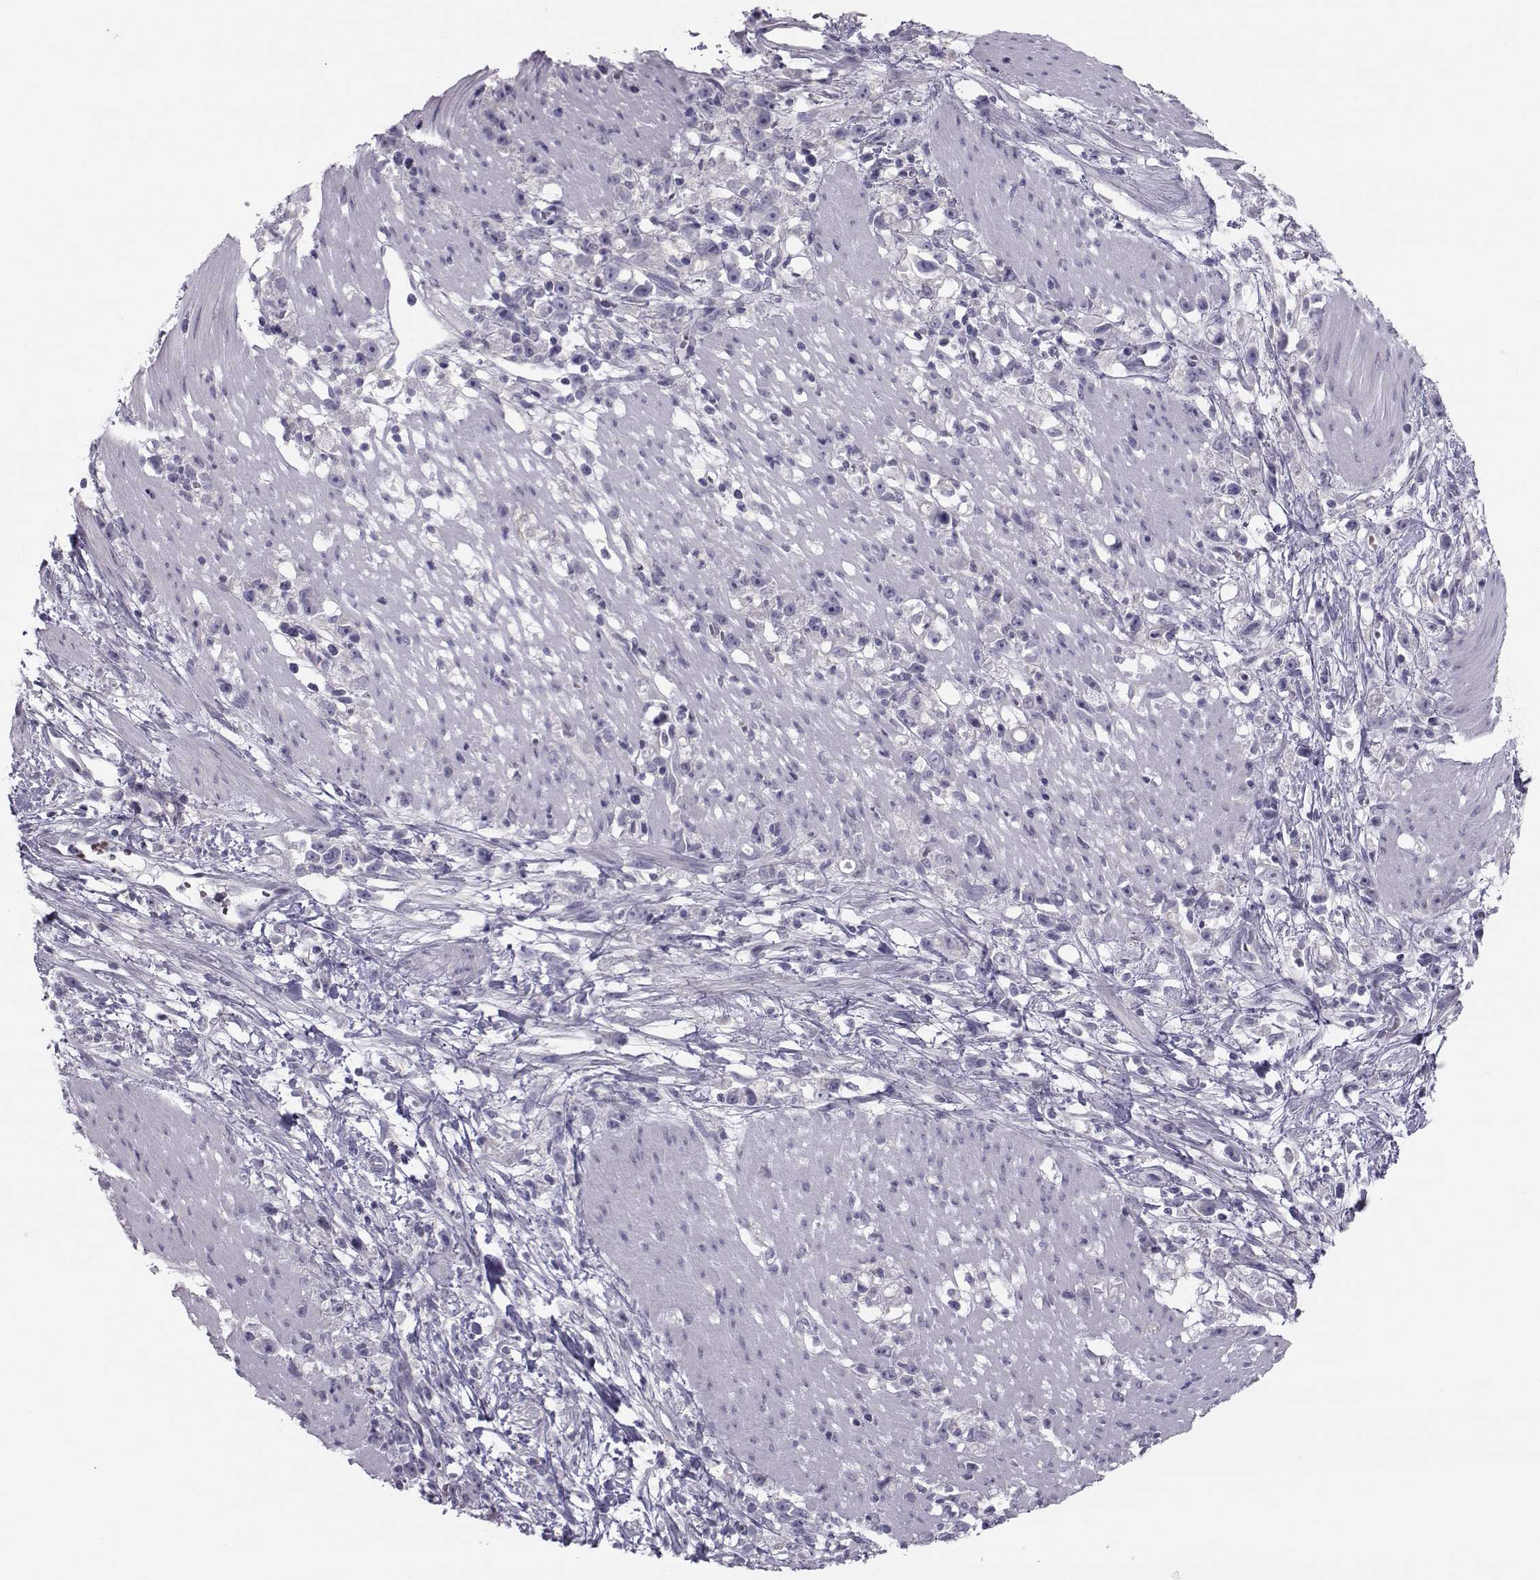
{"staining": {"intensity": "negative", "quantity": "none", "location": "none"}, "tissue": "stomach cancer", "cell_type": "Tumor cells", "image_type": "cancer", "snomed": [{"axis": "morphology", "description": "Adenocarcinoma, NOS"}, {"axis": "topography", "description": "Stomach"}], "caption": "Image shows no significant protein expression in tumor cells of stomach cancer.", "gene": "GARIN3", "patient": {"sex": "female", "age": 59}}